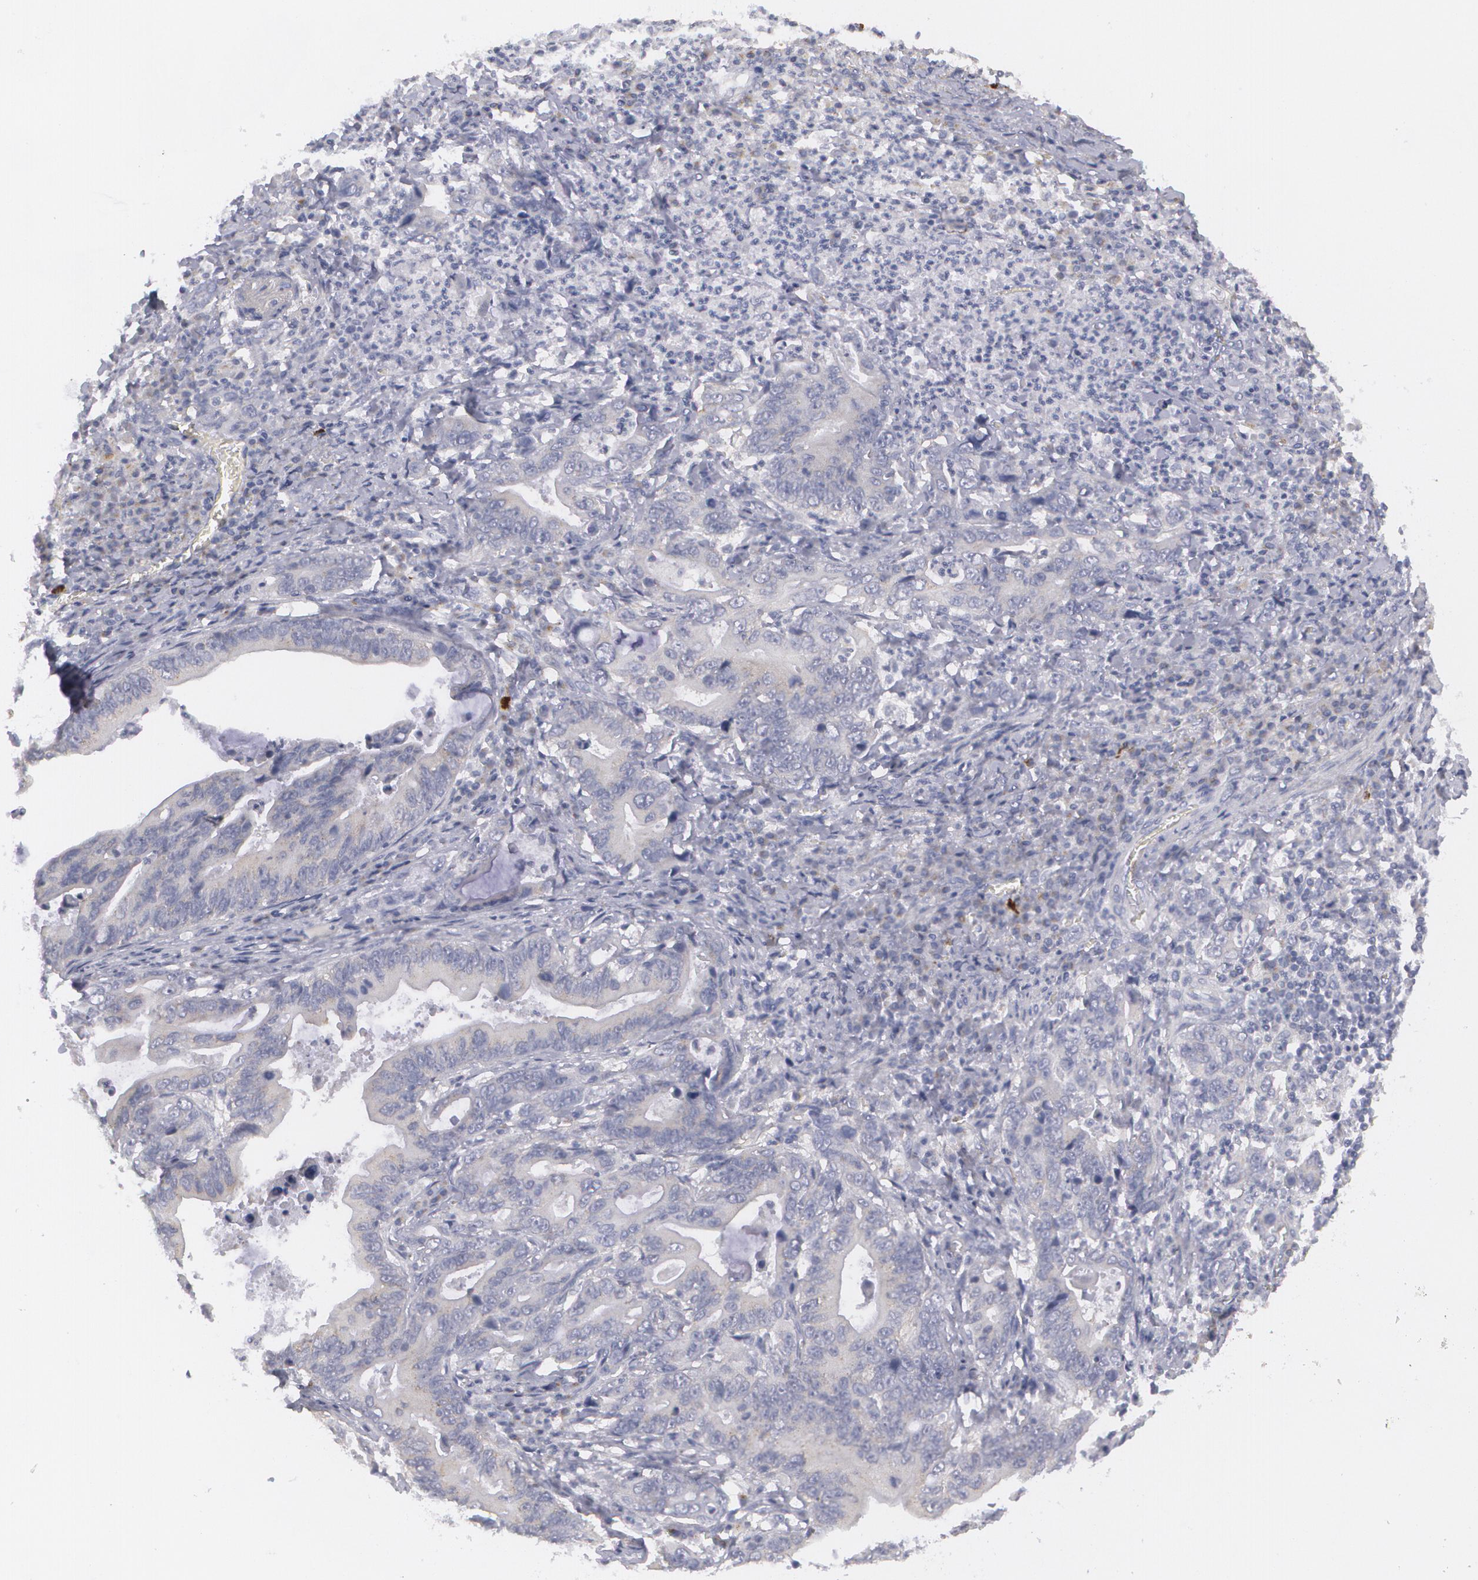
{"staining": {"intensity": "negative", "quantity": "none", "location": "none"}, "tissue": "stomach cancer", "cell_type": "Tumor cells", "image_type": "cancer", "snomed": [{"axis": "morphology", "description": "Adenocarcinoma, NOS"}, {"axis": "topography", "description": "Stomach, upper"}], "caption": "IHC micrograph of adenocarcinoma (stomach) stained for a protein (brown), which exhibits no positivity in tumor cells. Nuclei are stained in blue.", "gene": "MBNL3", "patient": {"sex": "male", "age": 63}}